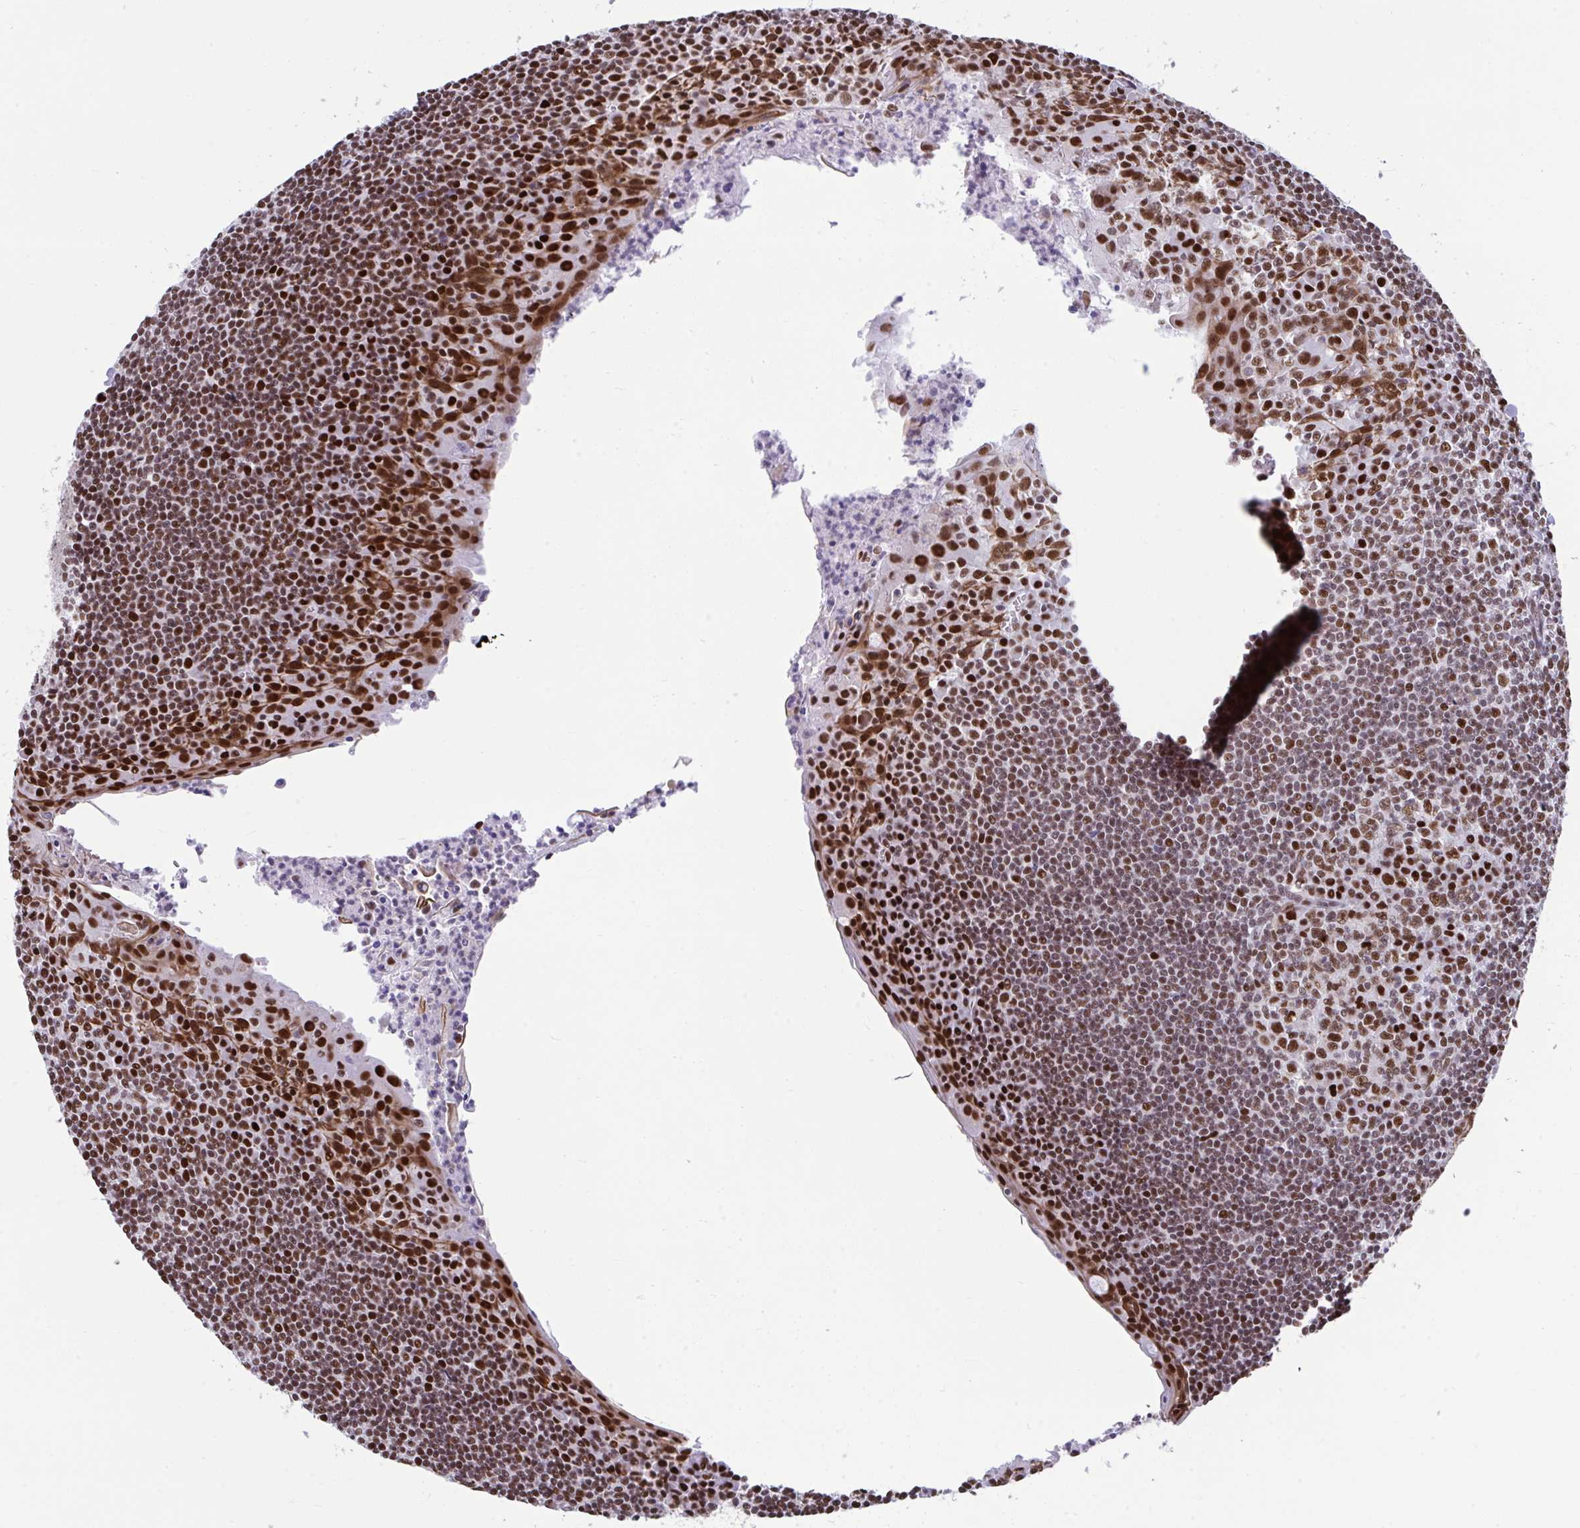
{"staining": {"intensity": "moderate", "quantity": ">75%", "location": "nuclear"}, "tissue": "tonsil", "cell_type": "Germinal center cells", "image_type": "normal", "snomed": [{"axis": "morphology", "description": "Normal tissue, NOS"}, {"axis": "topography", "description": "Tonsil"}], "caption": "High-power microscopy captured an immunohistochemistry image of normal tonsil, revealing moderate nuclear expression in approximately >75% of germinal center cells.", "gene": "SLC35C2", "patient": {"sex": "male", "age": 27}}